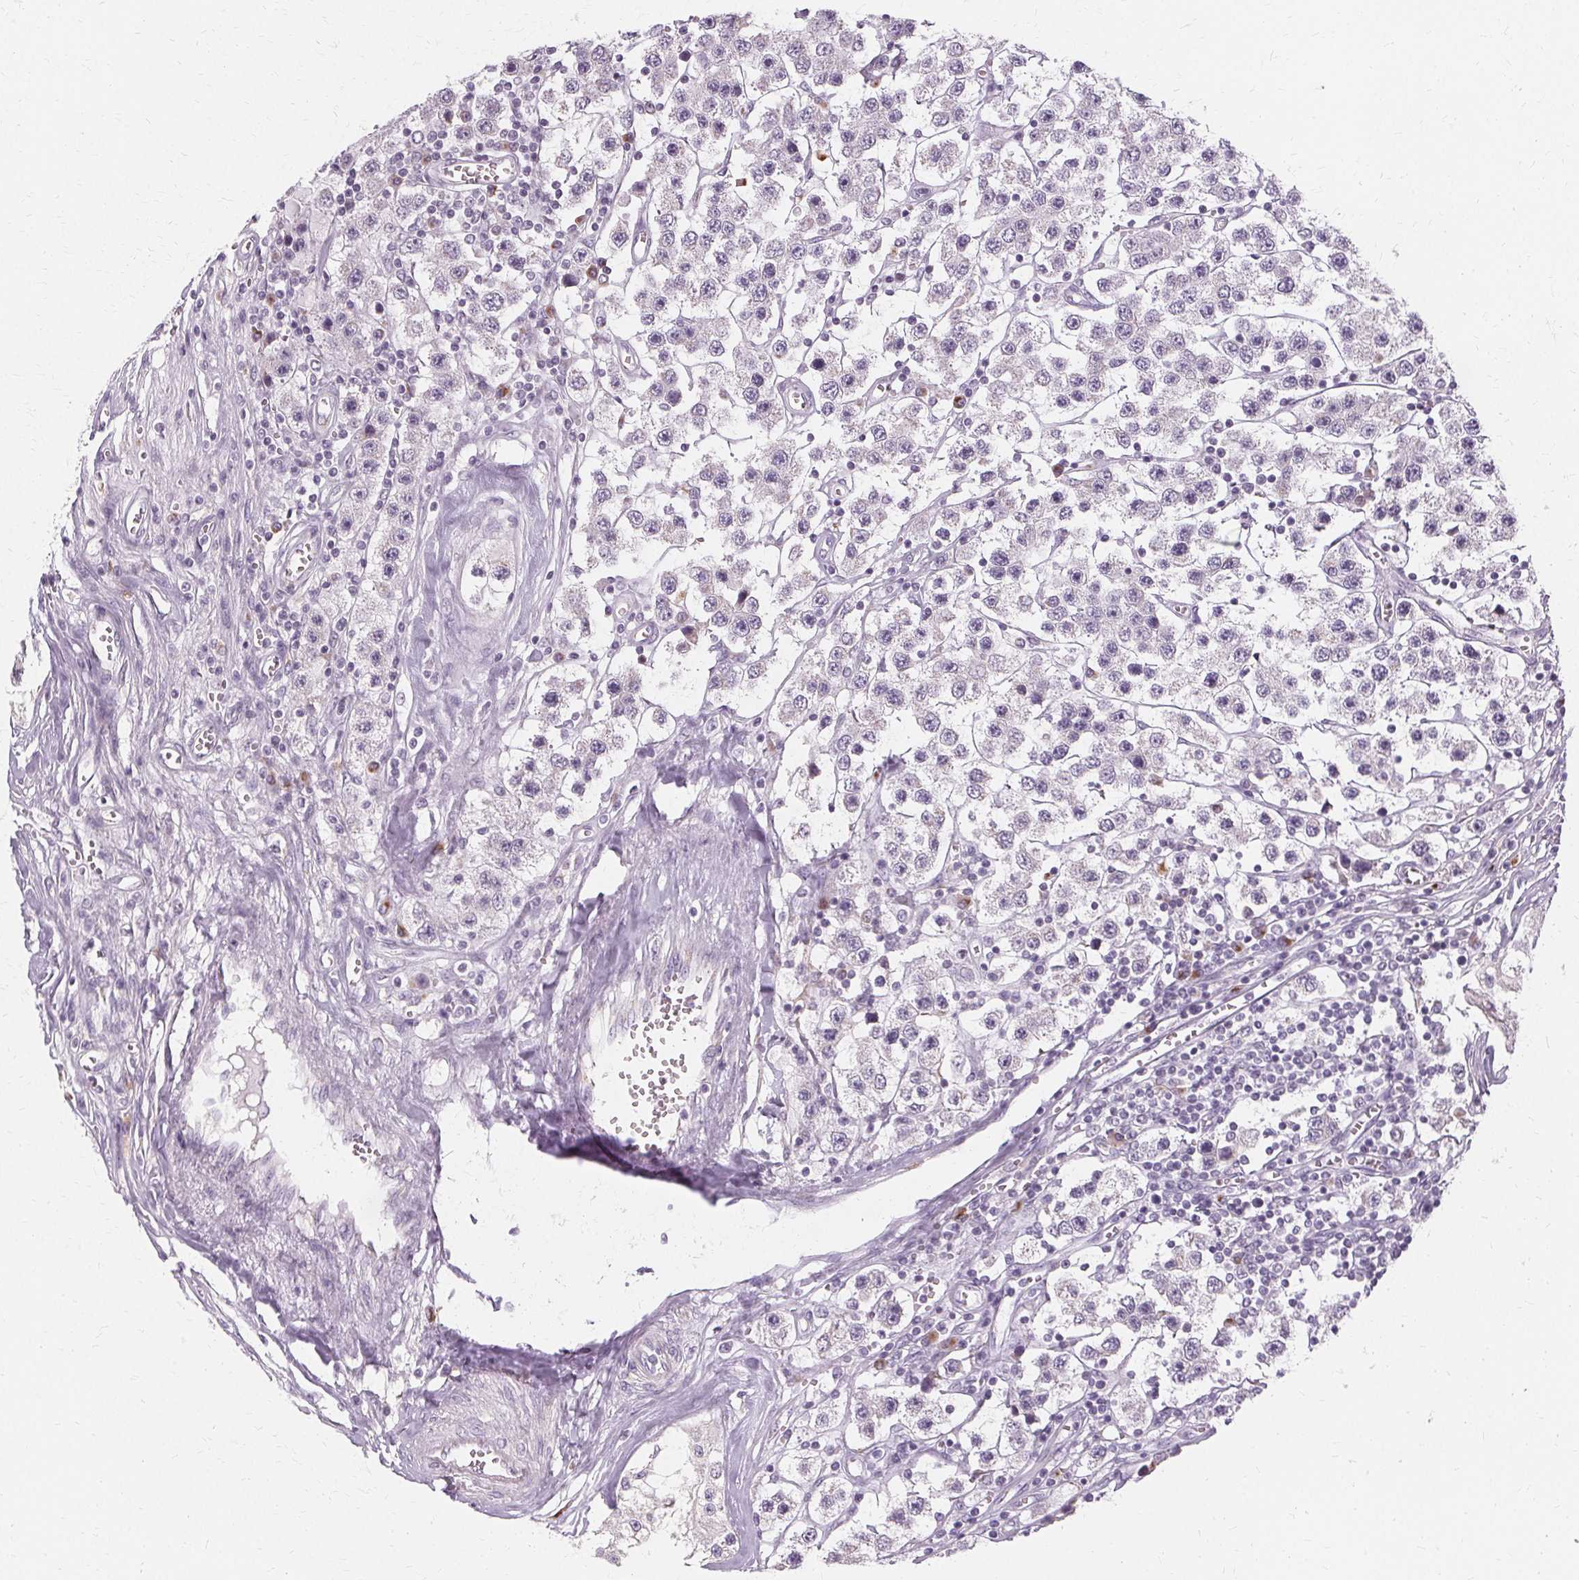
{"staining": {"intensity": "negative", "quantity": "none", "location": "none"}, "tissue": "testis cancer", "cell_type": "Tumor cells", "image_type": "cancer", "snomed": [{"axis": "morphology", "description": "Seminoma, NOS"}, {"axis": "topography", "description": "Testis"}], "caption": "This is an IHC image of human testis seminoma. There is no positivity in tumor cells.", "gene": "FCRL3", "patient": {"sex": "male", "age": 34}}